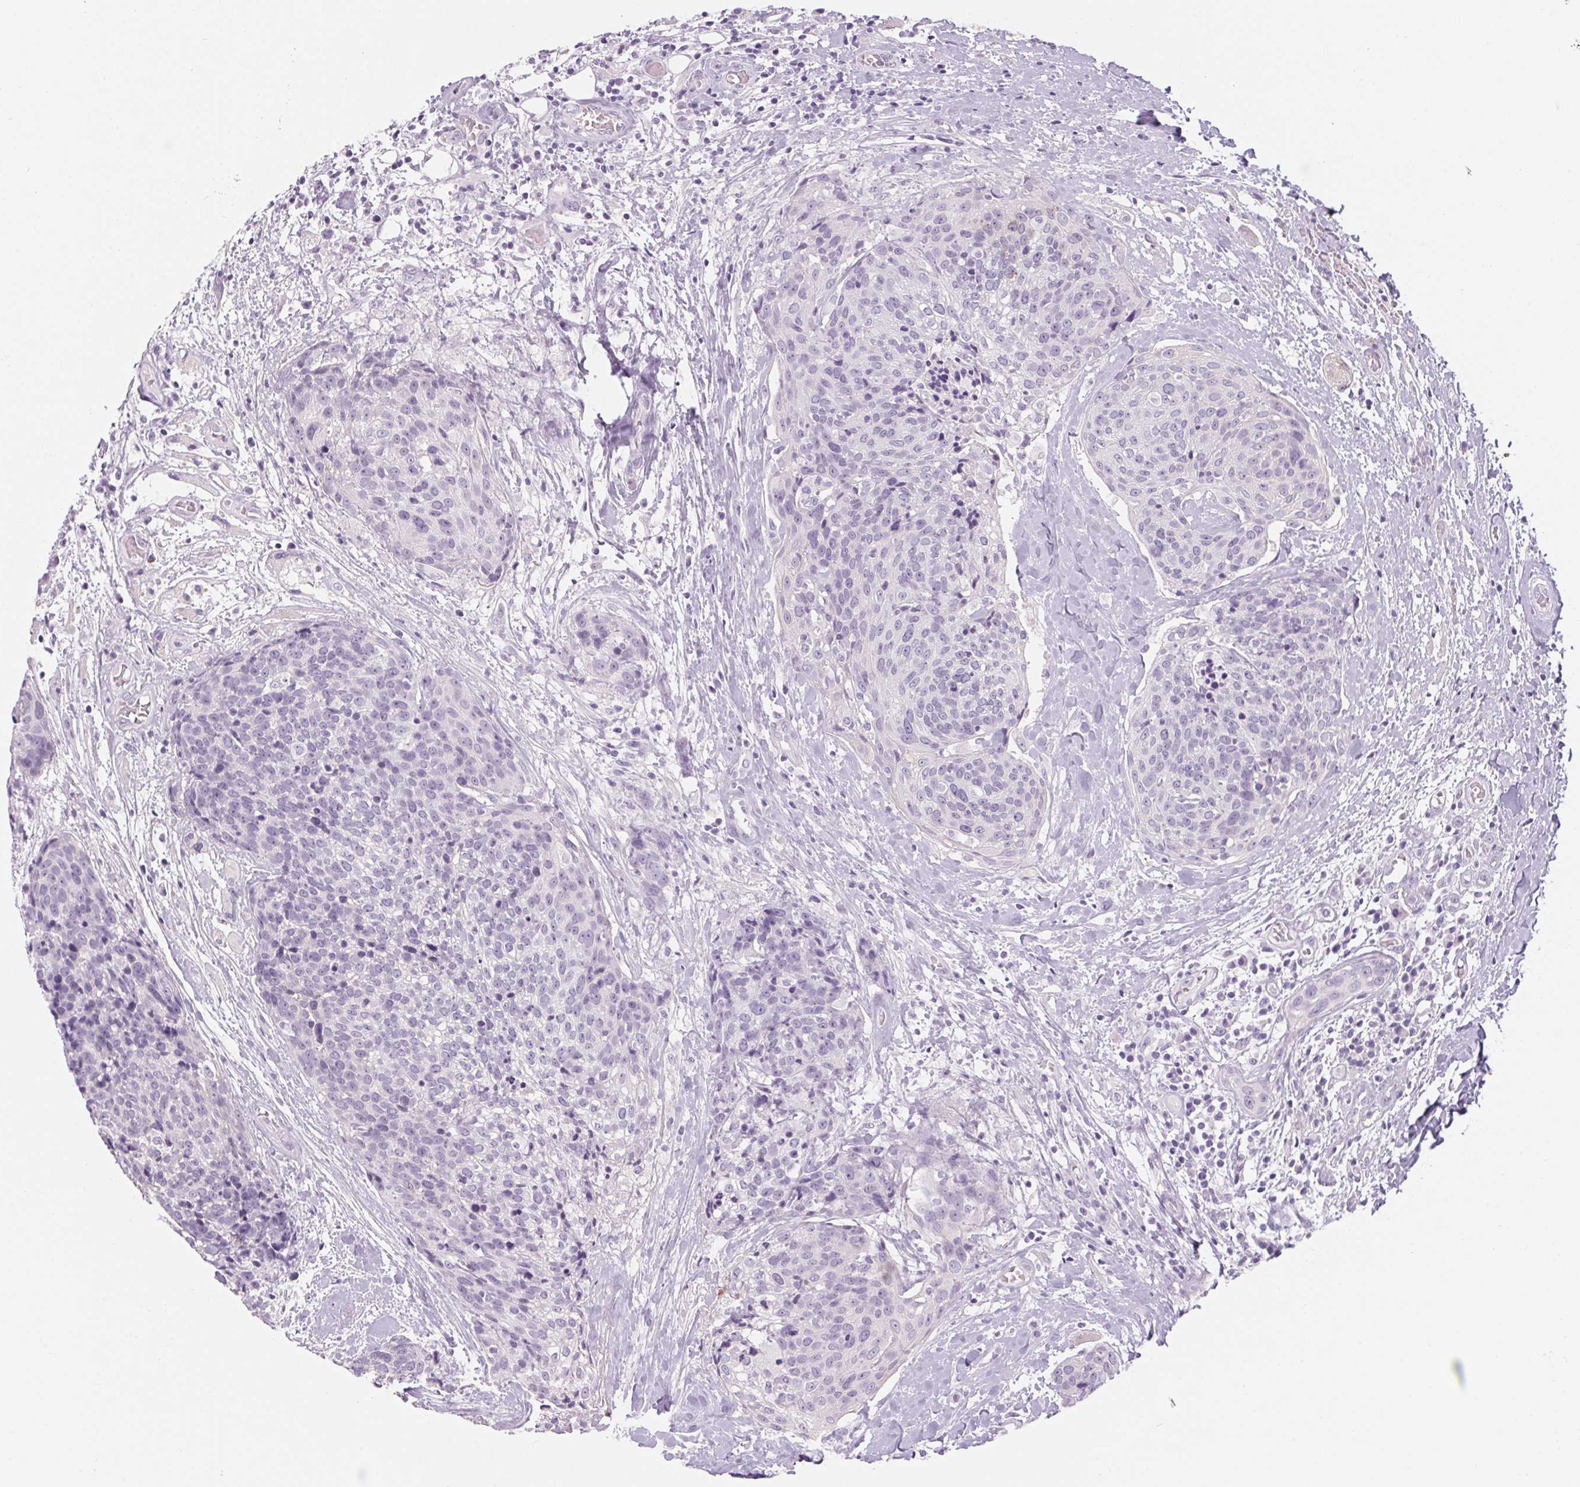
{"staining": {"intensity": "negative", "quantity": "none", "location": "none"}, "tissue": "head and neck cancer", "cell_type": "Tumor cells", "image_type": "cancer", "snomed": [{"axis": "morphology", "description": "Squamous cell carcinoma, NOS"}, {"axis": "topography", "description": "Oral tissue"}, {"axis": "topography", "description": "Head-Neck"}], "caption": "Immunohistochemical staining of squamous cell carcinoma (head and neck) shows no significant expression in tumor cells. (DAB immunohistochemistry (IHC) with hematoxylin counter stain).", "gene": "RPTN", "patient": {"sex": "male", "age": 64}}